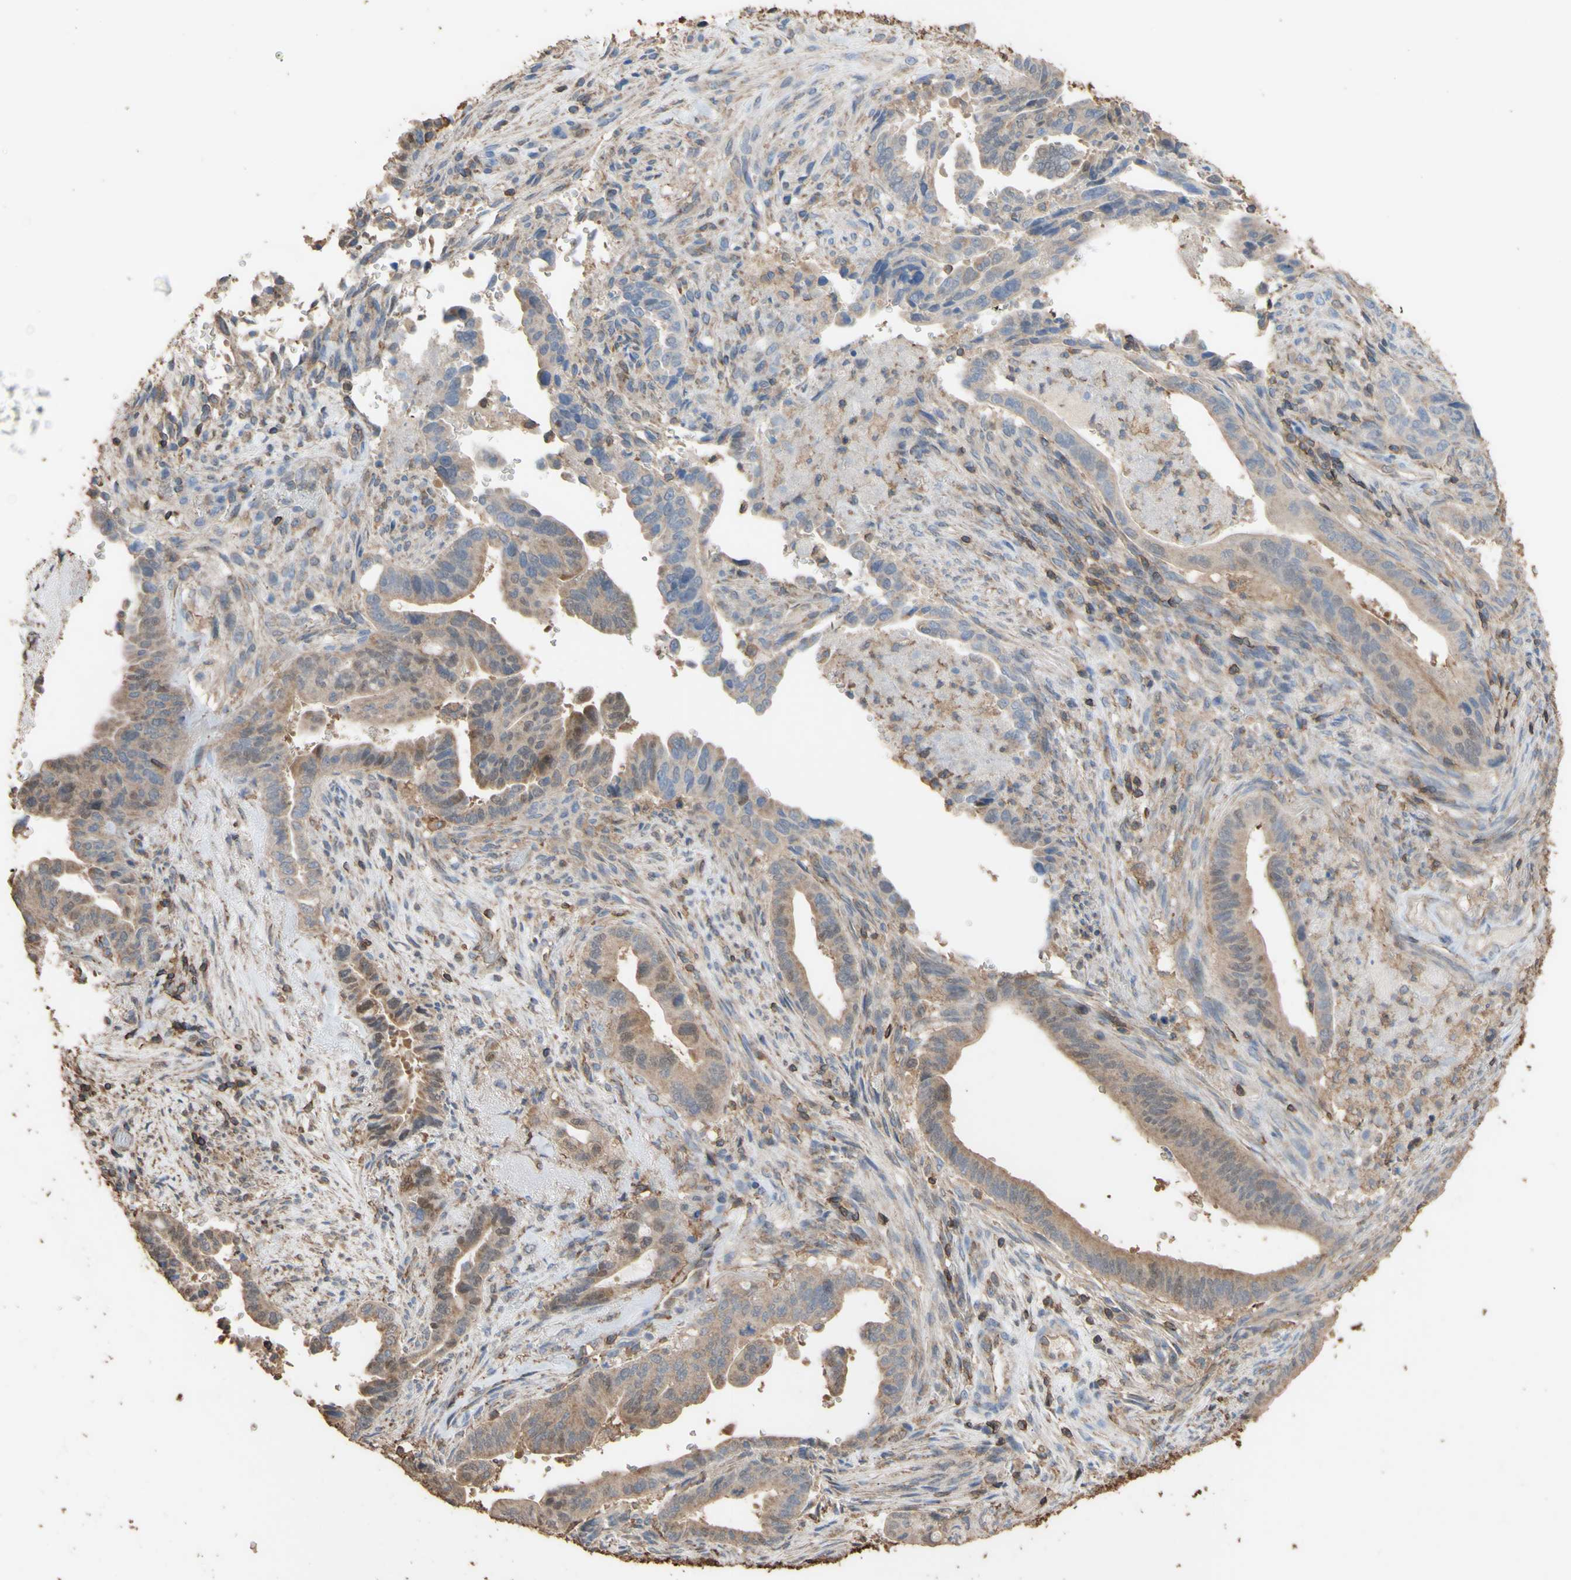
{"staining": {"intensity": "weak", "quantity": ">75%", "location": "cytoplasmic/membranous"}, "tissue": "pancreatic cancer", "cell_type": "Tumor cells", "image_type": "cancer", "snomed": [{"axis": "morphology", "description": "Adenocarcinoma, NOS"}, {"axis": "topography", "description": "Pancreas"}], "caption": "Weak cytoplasmic/membranous expression is appreciated in approximately >75% of tumor cells in pancreatic adenocarcinoma.", "gene": "ALDH9A1", "patient": {"sex": "male", "age": 70}}